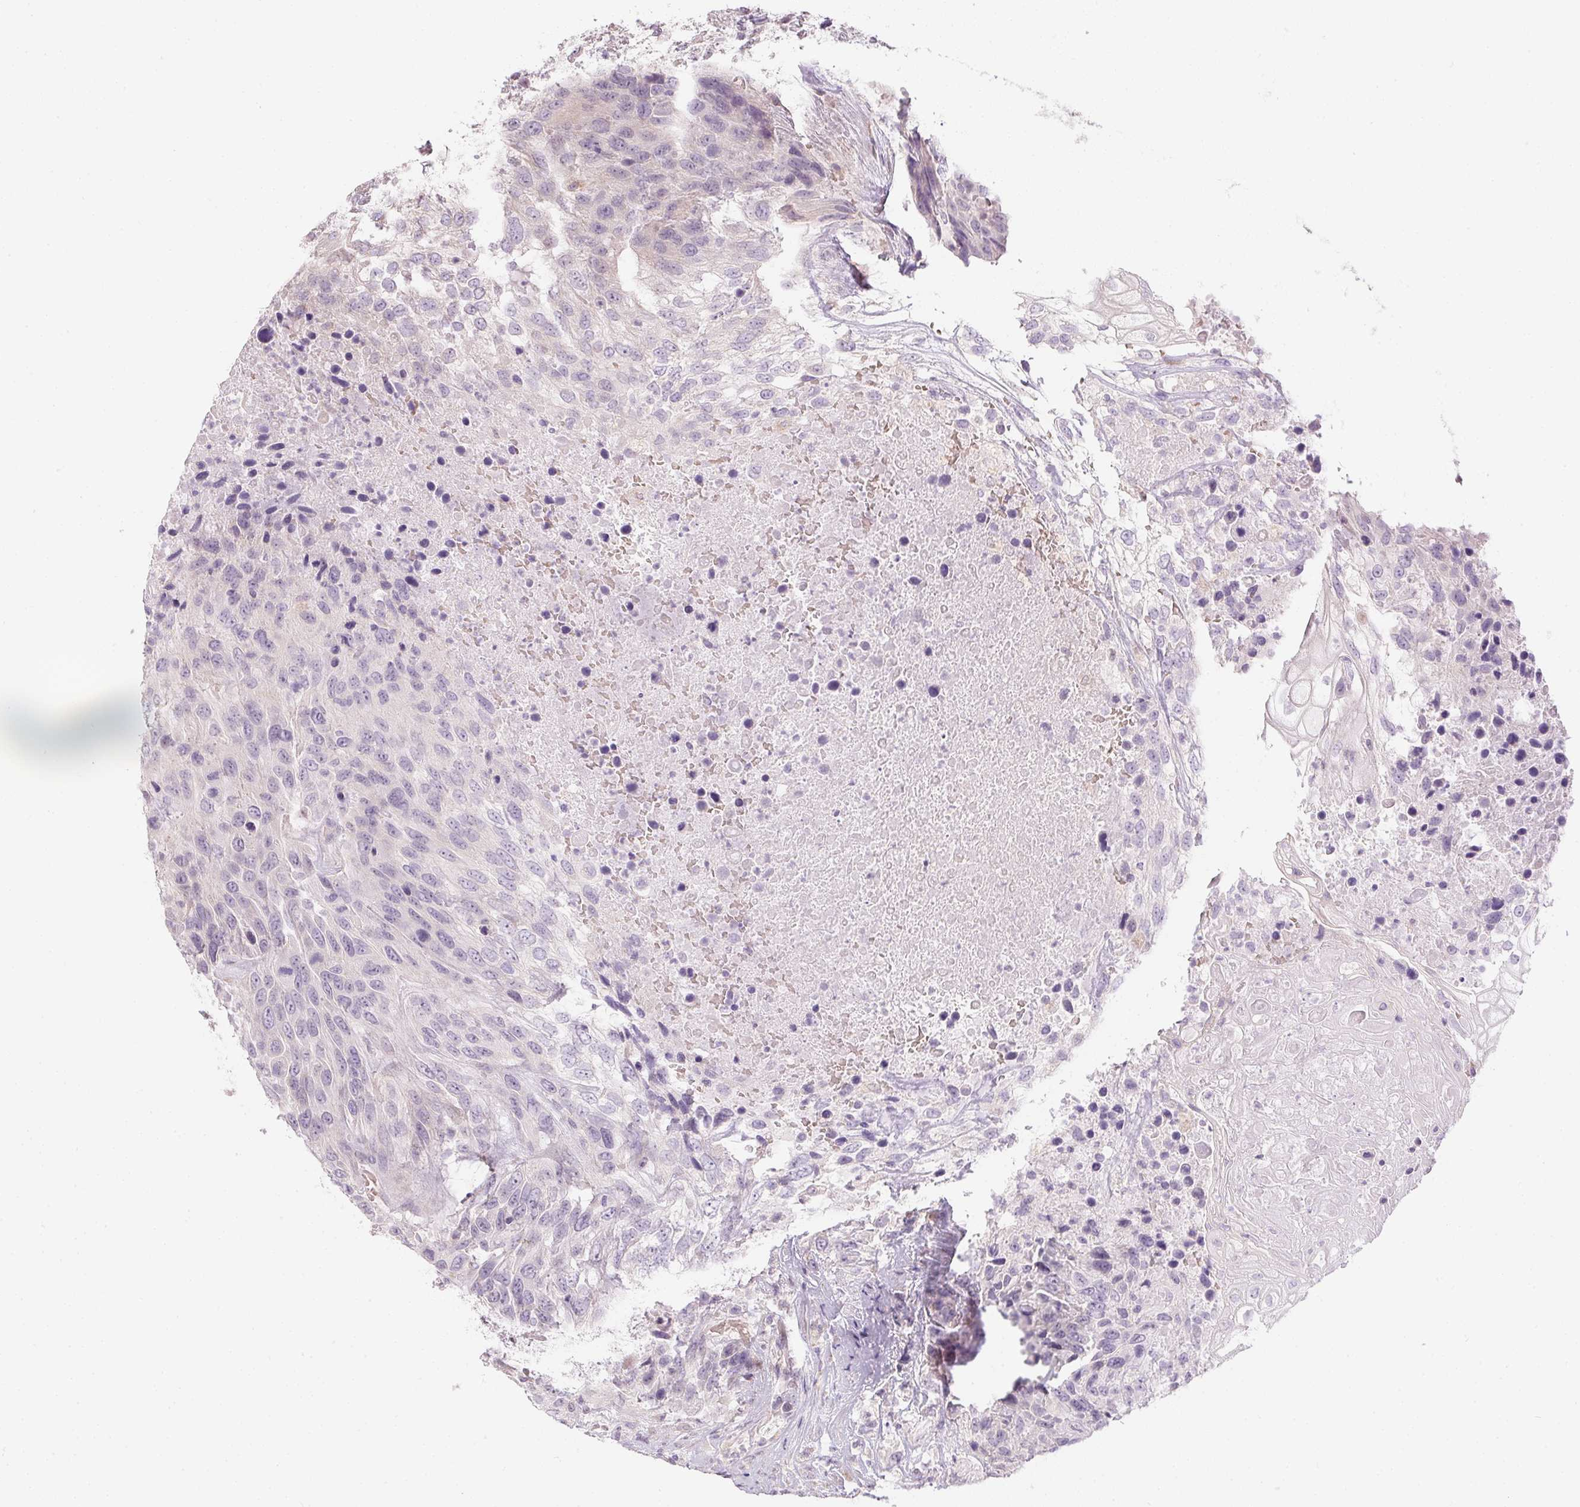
{"staining": {"intensity": "negative", "quantity": "none", "location": "none"}, "tissue": "urothelial cancer", "cell_type": "Tumor cells", "image_type": "cancer", "snomed": [{"axis": "morphology", "description": "Urothelial carcinoma, High grade"}, {"axis": "topography", "description": "Urinary bladder"}], "caption": "Immunohistochemistry image of urothelial carcinoma (high-grade) stained for a protein (brown), which displays no expression in tumor cells.", "gene": "CTCFL", "patient": {"sex": "female", "age": 70}}